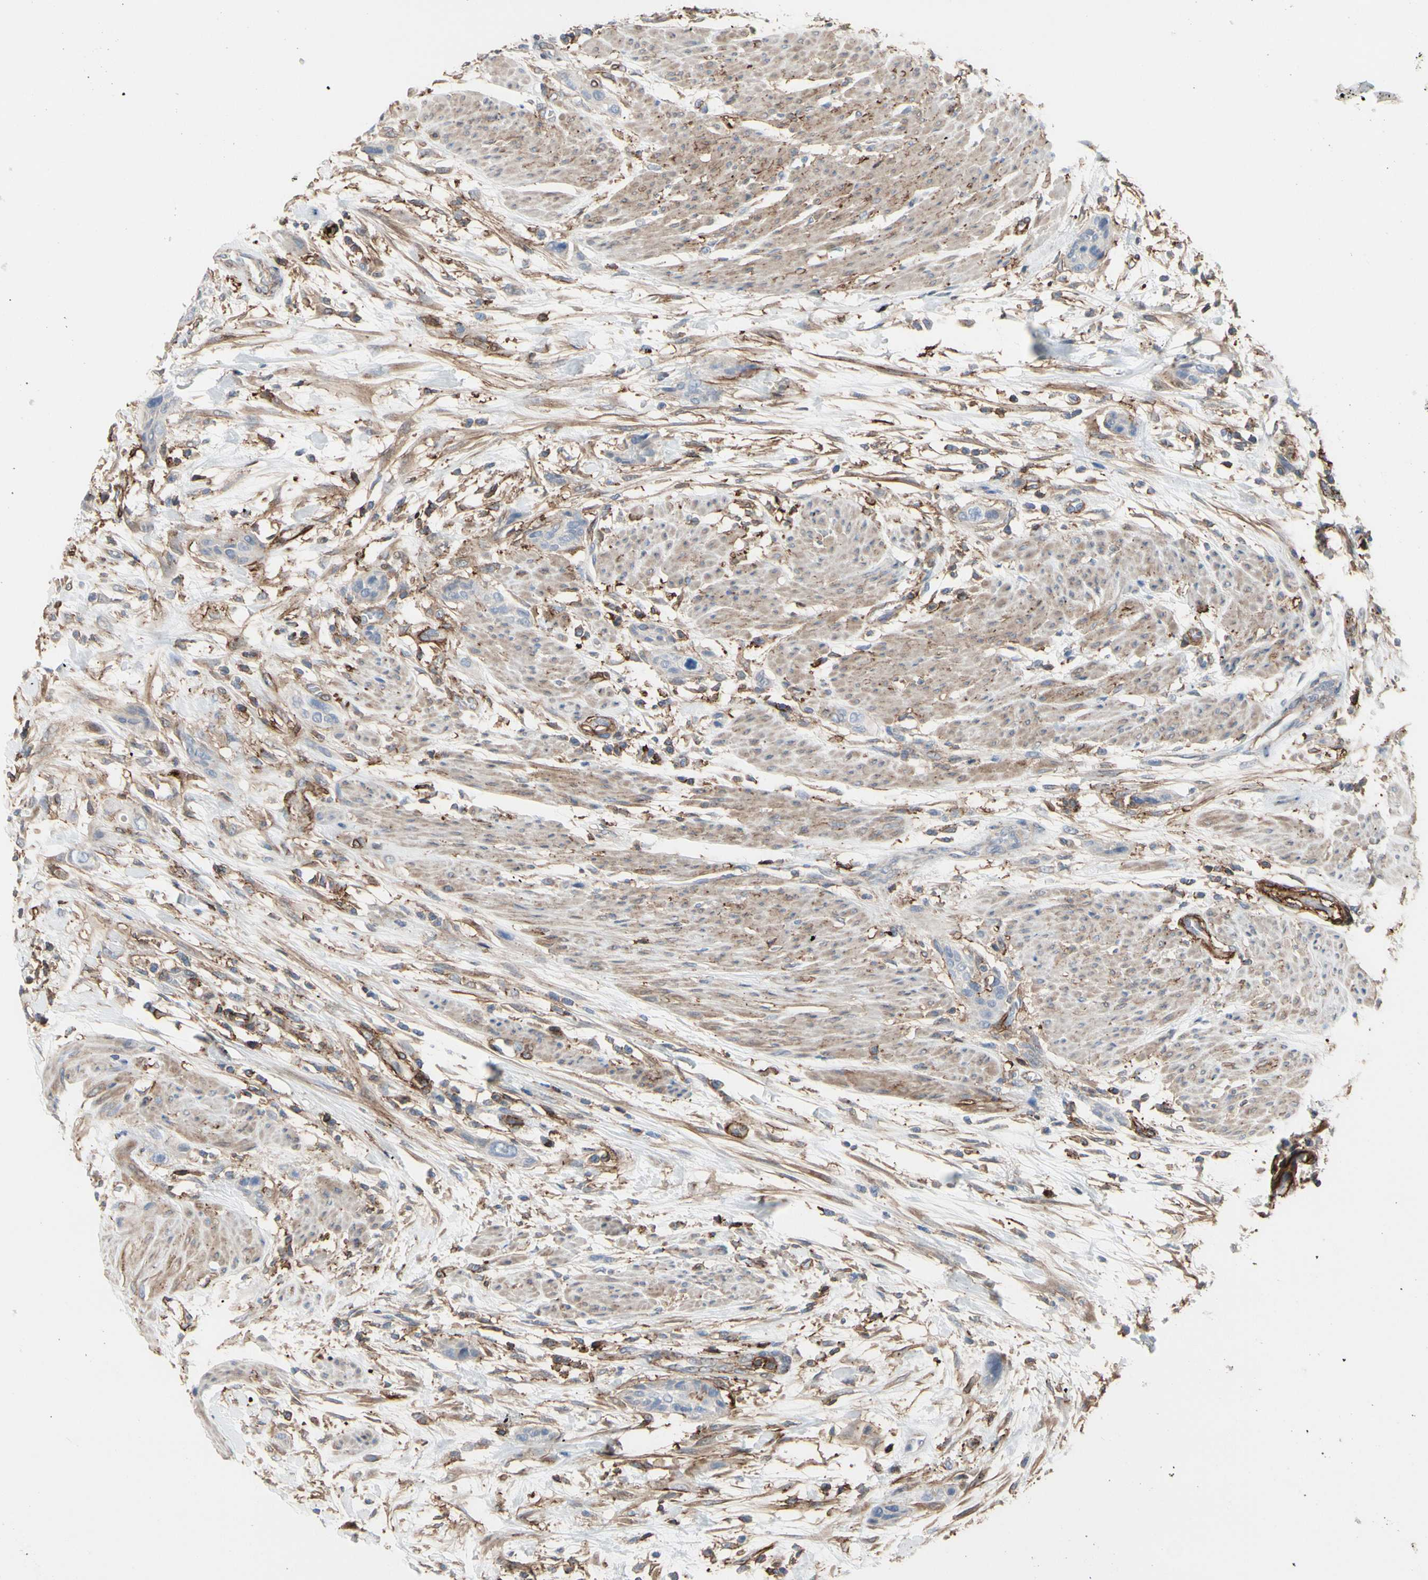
{"staining": {"intensity": "negative", "quantity": "none", "location": "none"}, "tissue": "urothelial cancer", "cell_type": "Tumor cells", "image_type": "cancer", "snomed": [{"axis": "morphology", "description": "Urothelial carcinoma, High grade"}, {"axis": "topography", "description": "Urinary bladder"}], "caption": "Immunohistochemistry (IHC) of human urothelial carcinoma (high-grade) exhibits no staining in tumor cells. (DAB IHC with hematoxylin counter stain).", "gene": "ANXA6", "patient": {"sex": "male", "age": 35}}